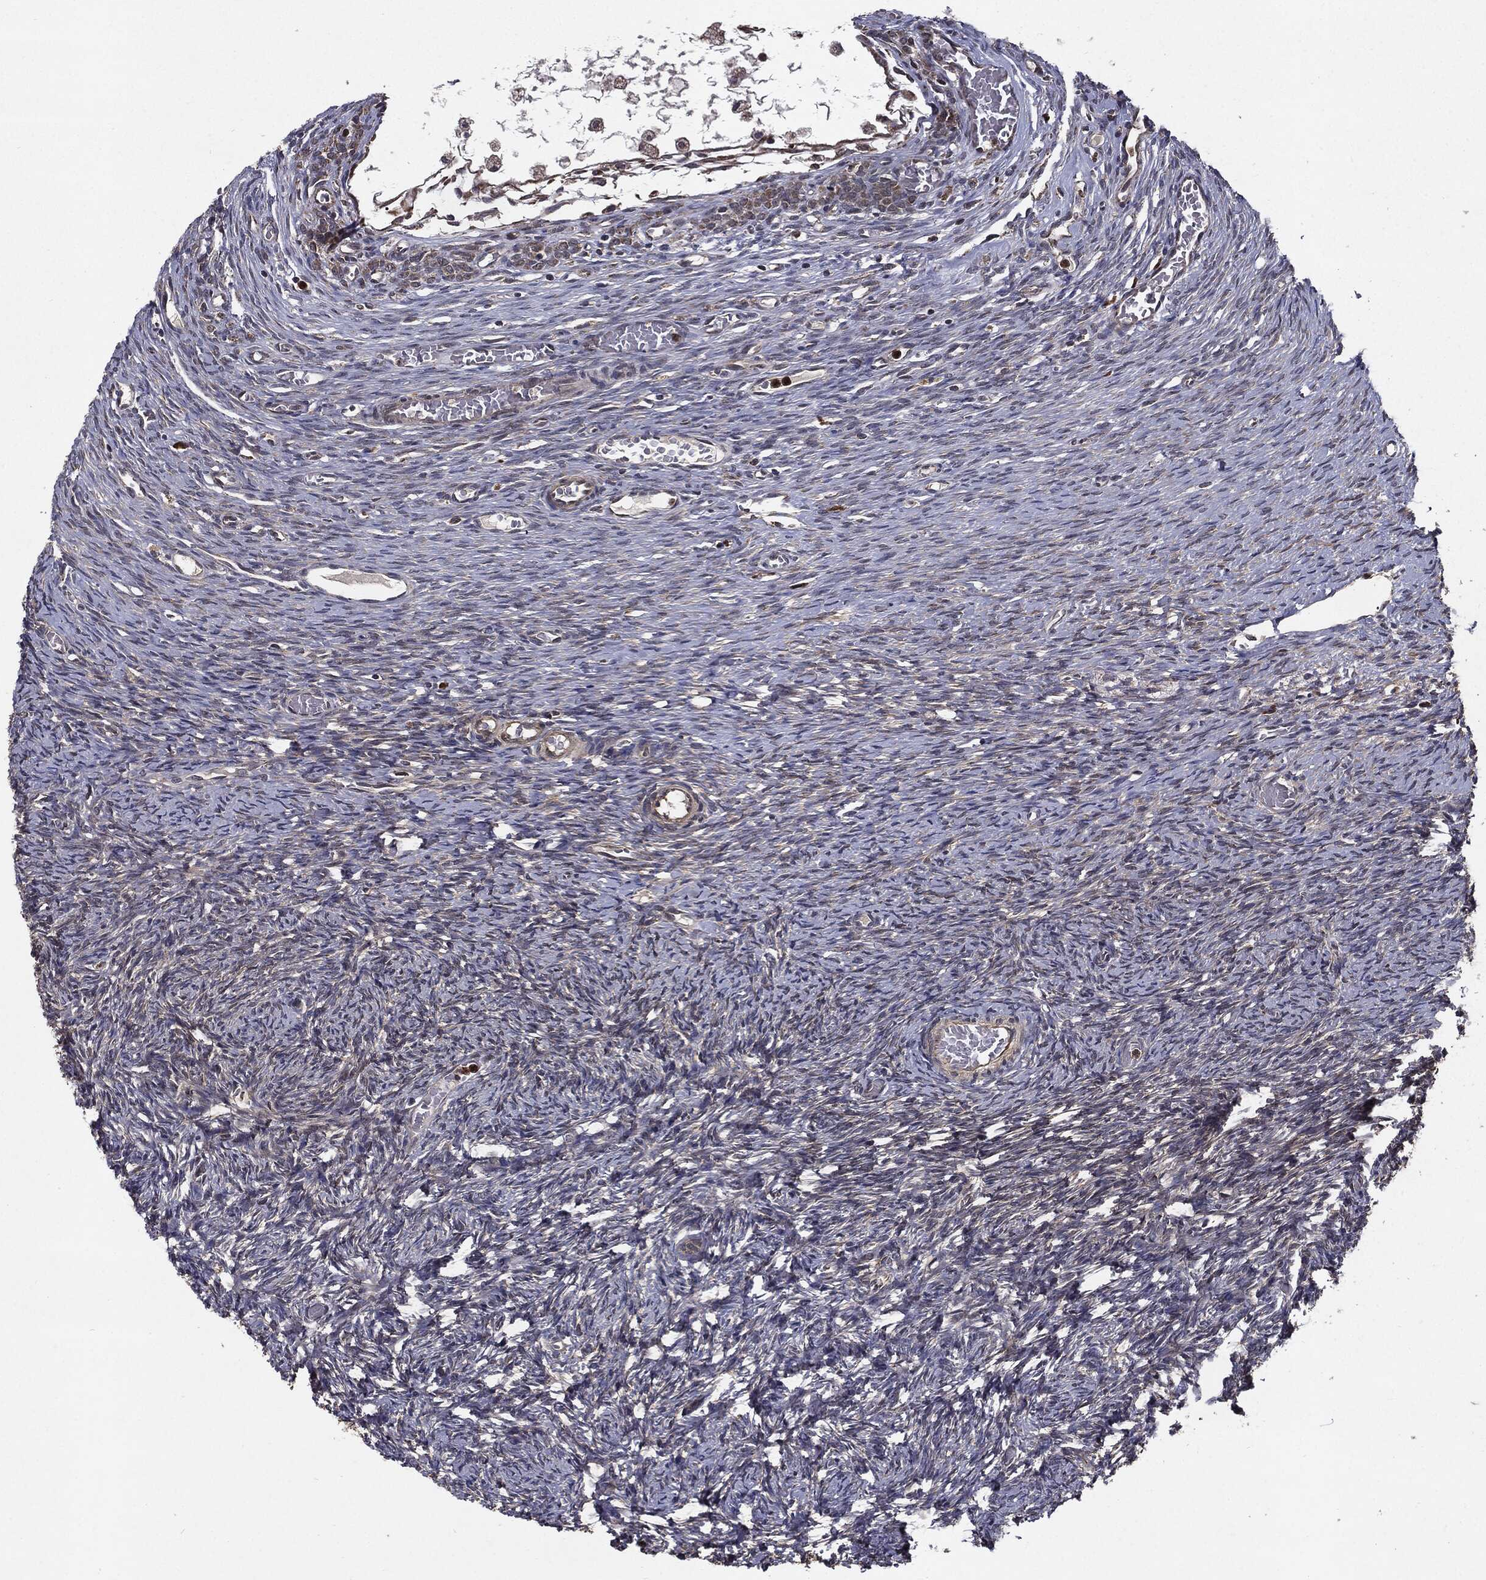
{"staining": {"intensity": "negative", "quantity": "none", "location": "none"}, "tissue": "ovary", "cell_type": "Follicle cells", "image_type": "normal", "snomed": [{"axis": "morphology", "description": "Normal tissue, NOS"}, {"axis": "topography", "description": "Ovary"}], "caption": "This is an immunohistochemistry photomicrograph of normal human ovary. There is no staining in follicle cells.", "gene": "HDAC5", "patient": {"sex": "female", "age": 39}}